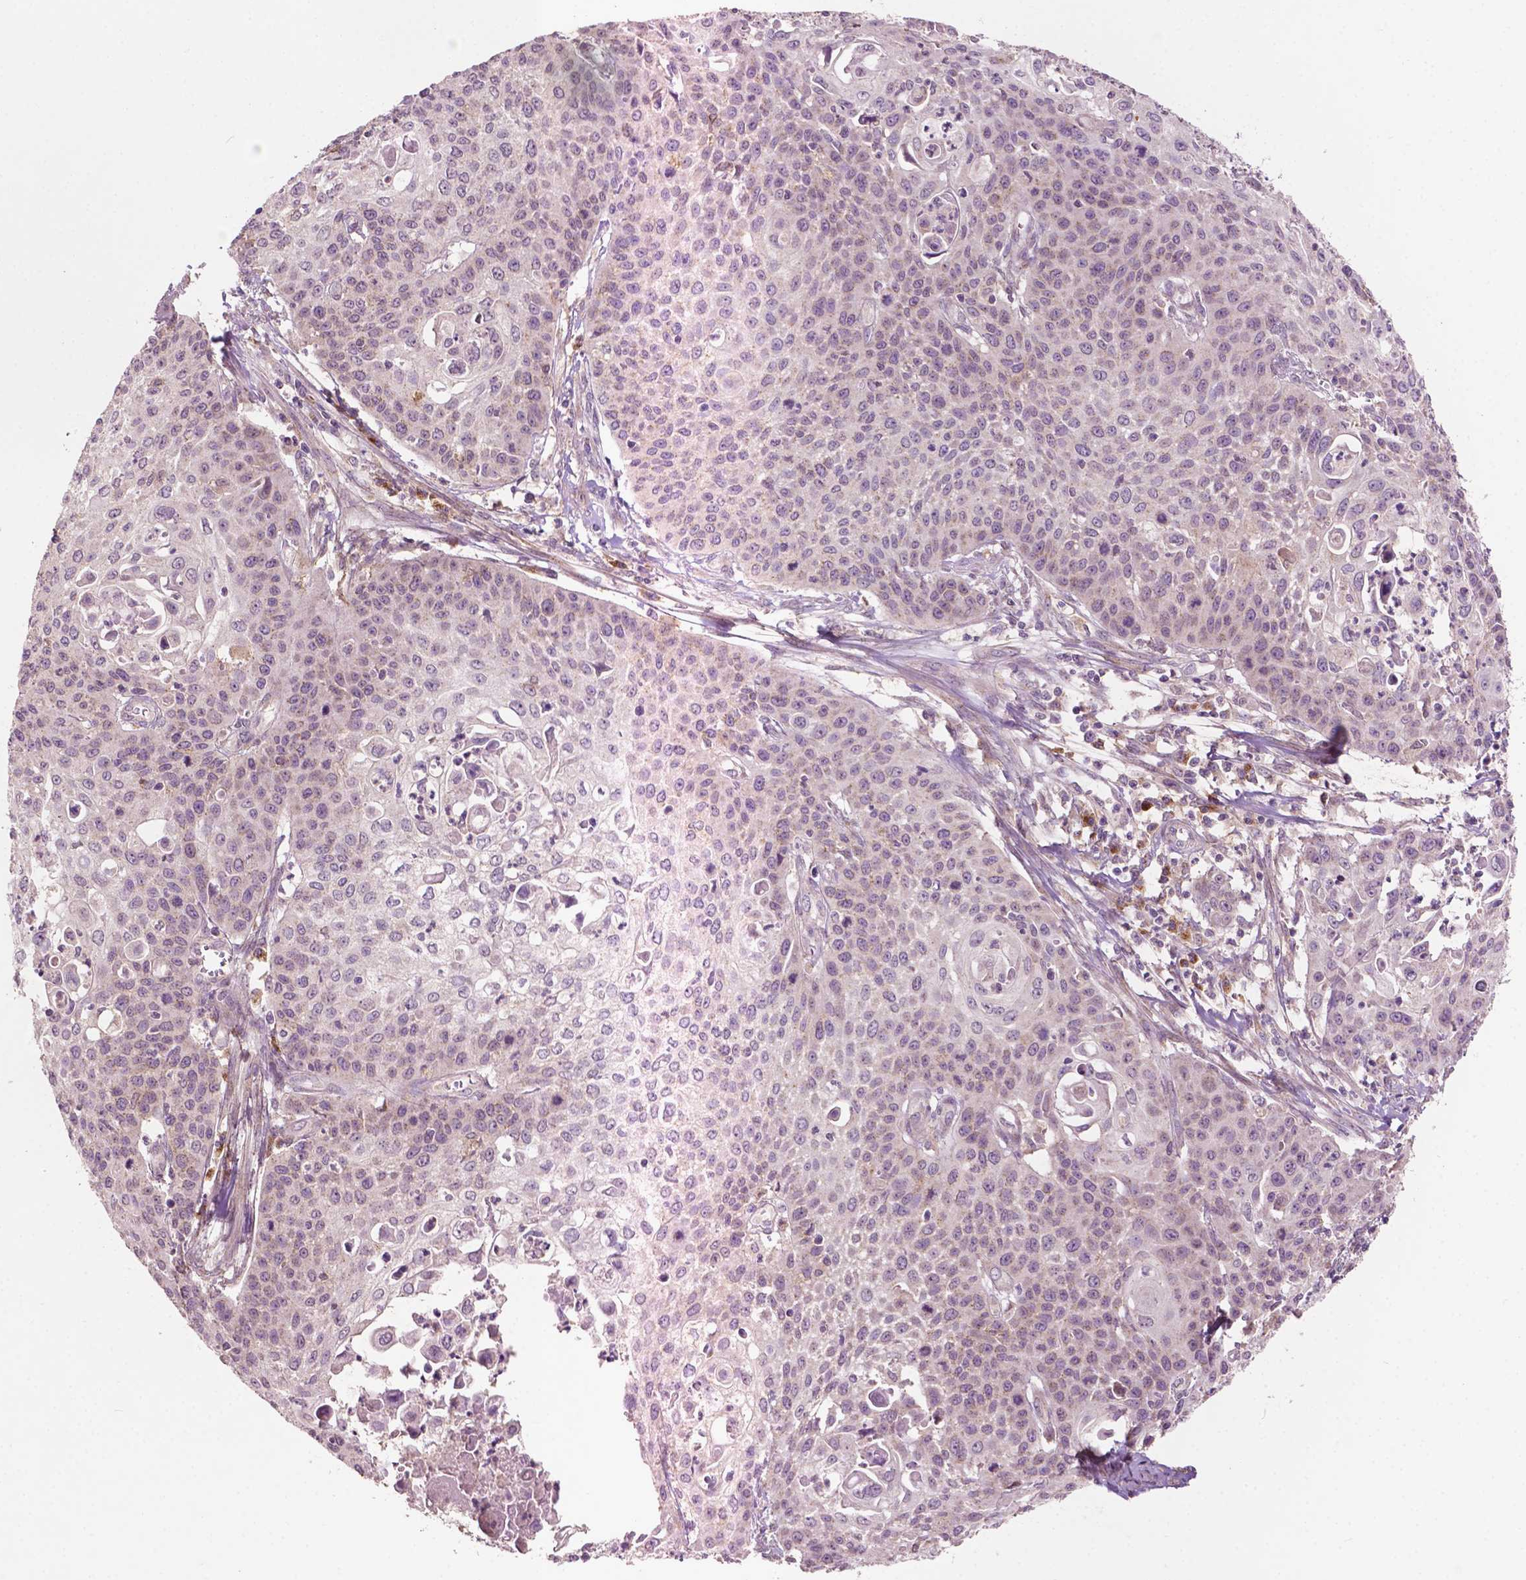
{"staining": {"intensity": "moderate", "quantity": "<25%", "location": "cytoplasmic/membranous"}, "tissue": "cervical cancer", "cell_type": "Tumor cells", "image_type": "cancer", "snomed": [{"axis": "morphology", "description": "Squamous cell carcinoma, NOS"}, {"axis": "topography", "description": "Cervix"}], "caption": "An image showing moderate cytoplasmic/membranous staining in approximately <25% of tumor cells in squamous cell carcinoma (cervical), as visualized by brown immunohistochemical staining.", "gene": "EBAG9", "patient": {"sex": "female", "age": 65}}